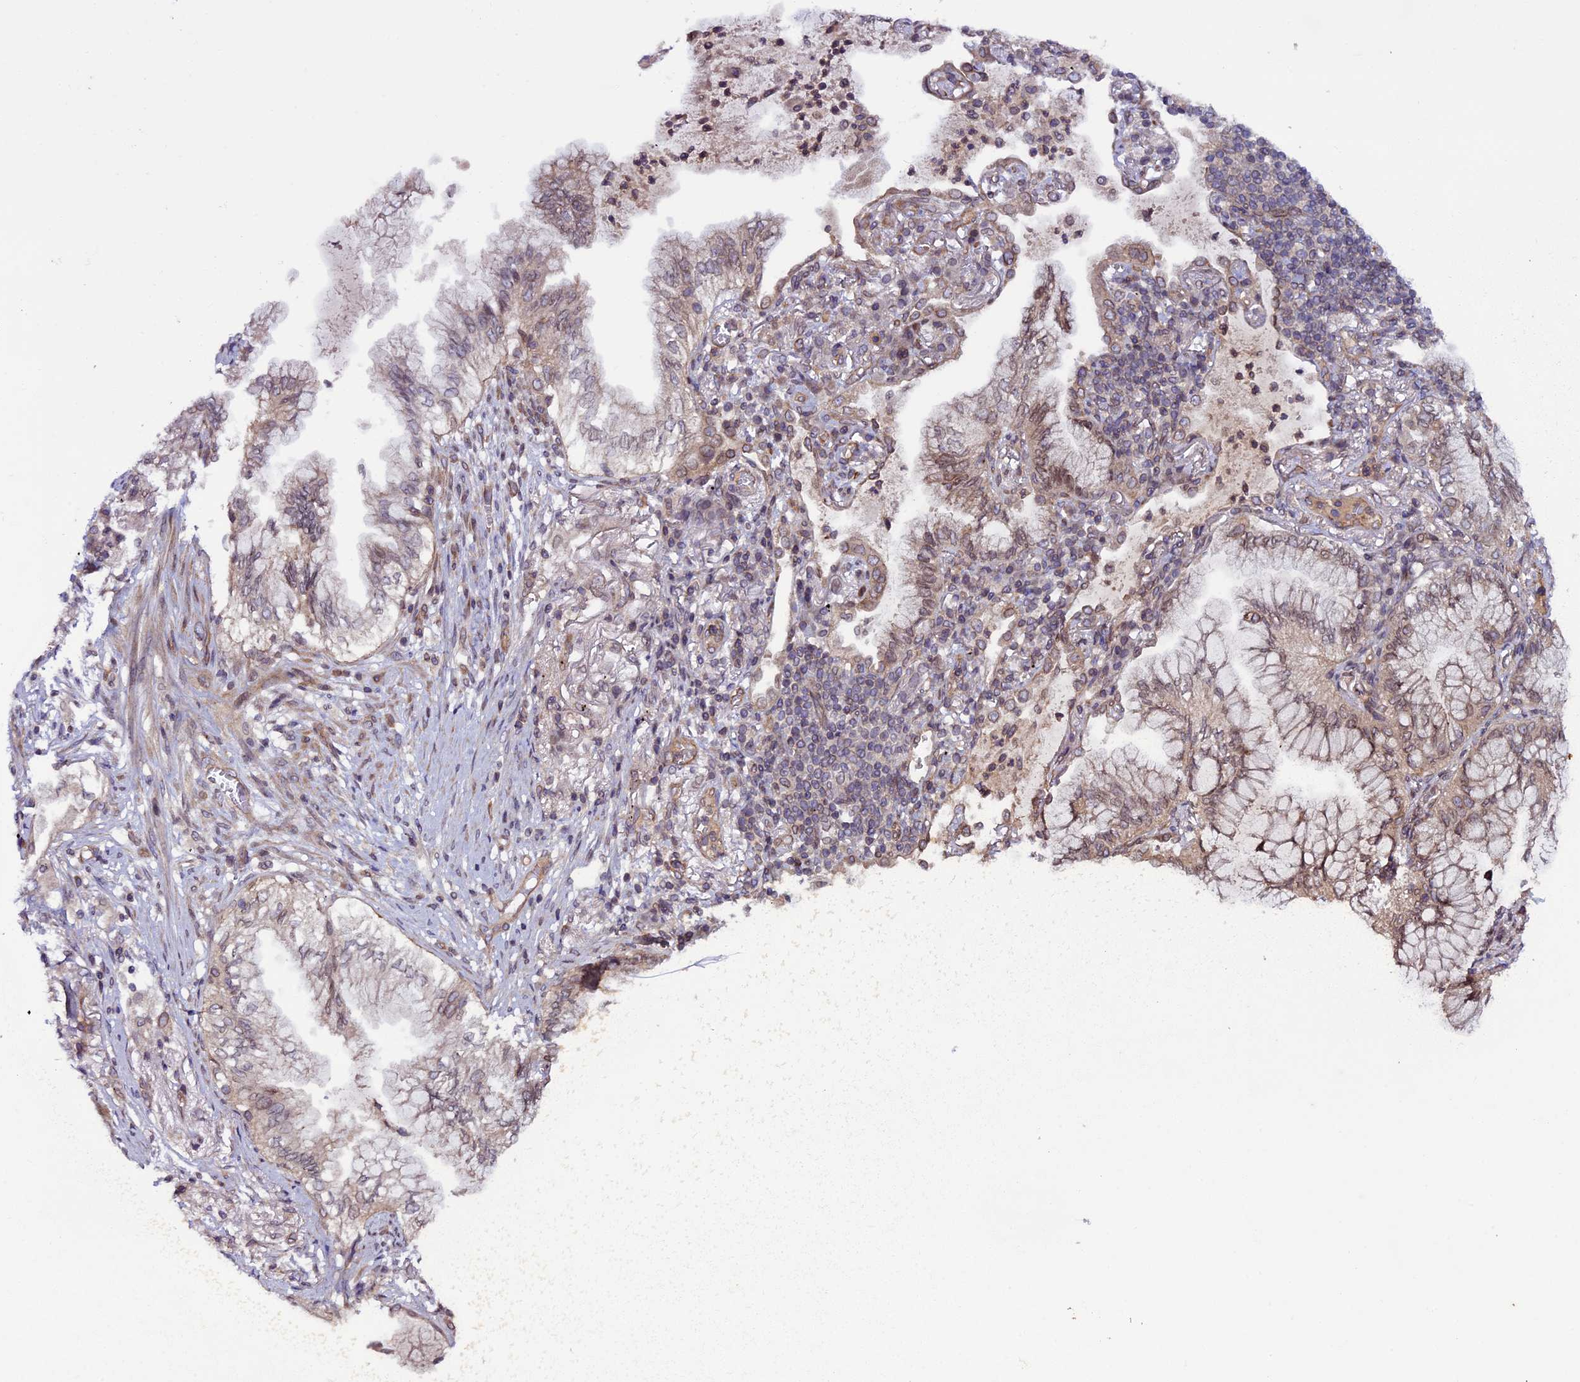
{"staining": {"intensity": "weak", "quantity": "25%-75%", "location": "nuclear"}, "tissue": "lung cancer", "cell_type": "Tumor cells", "image_type": "cancer", "snomed": [{"axis": "morphology", "description": "Adenocarcinoma, NOS"}, {"axis": "topography", "description": "Lung"}], "caption": "Weak nuclear expression for a protein is present in about 25%-75% of tumor cells of lung adenocarcinoma using immunohistochemistry (IHC).", "gene": "CCDC125", "patient": {"sex": "female", "age": 70}}